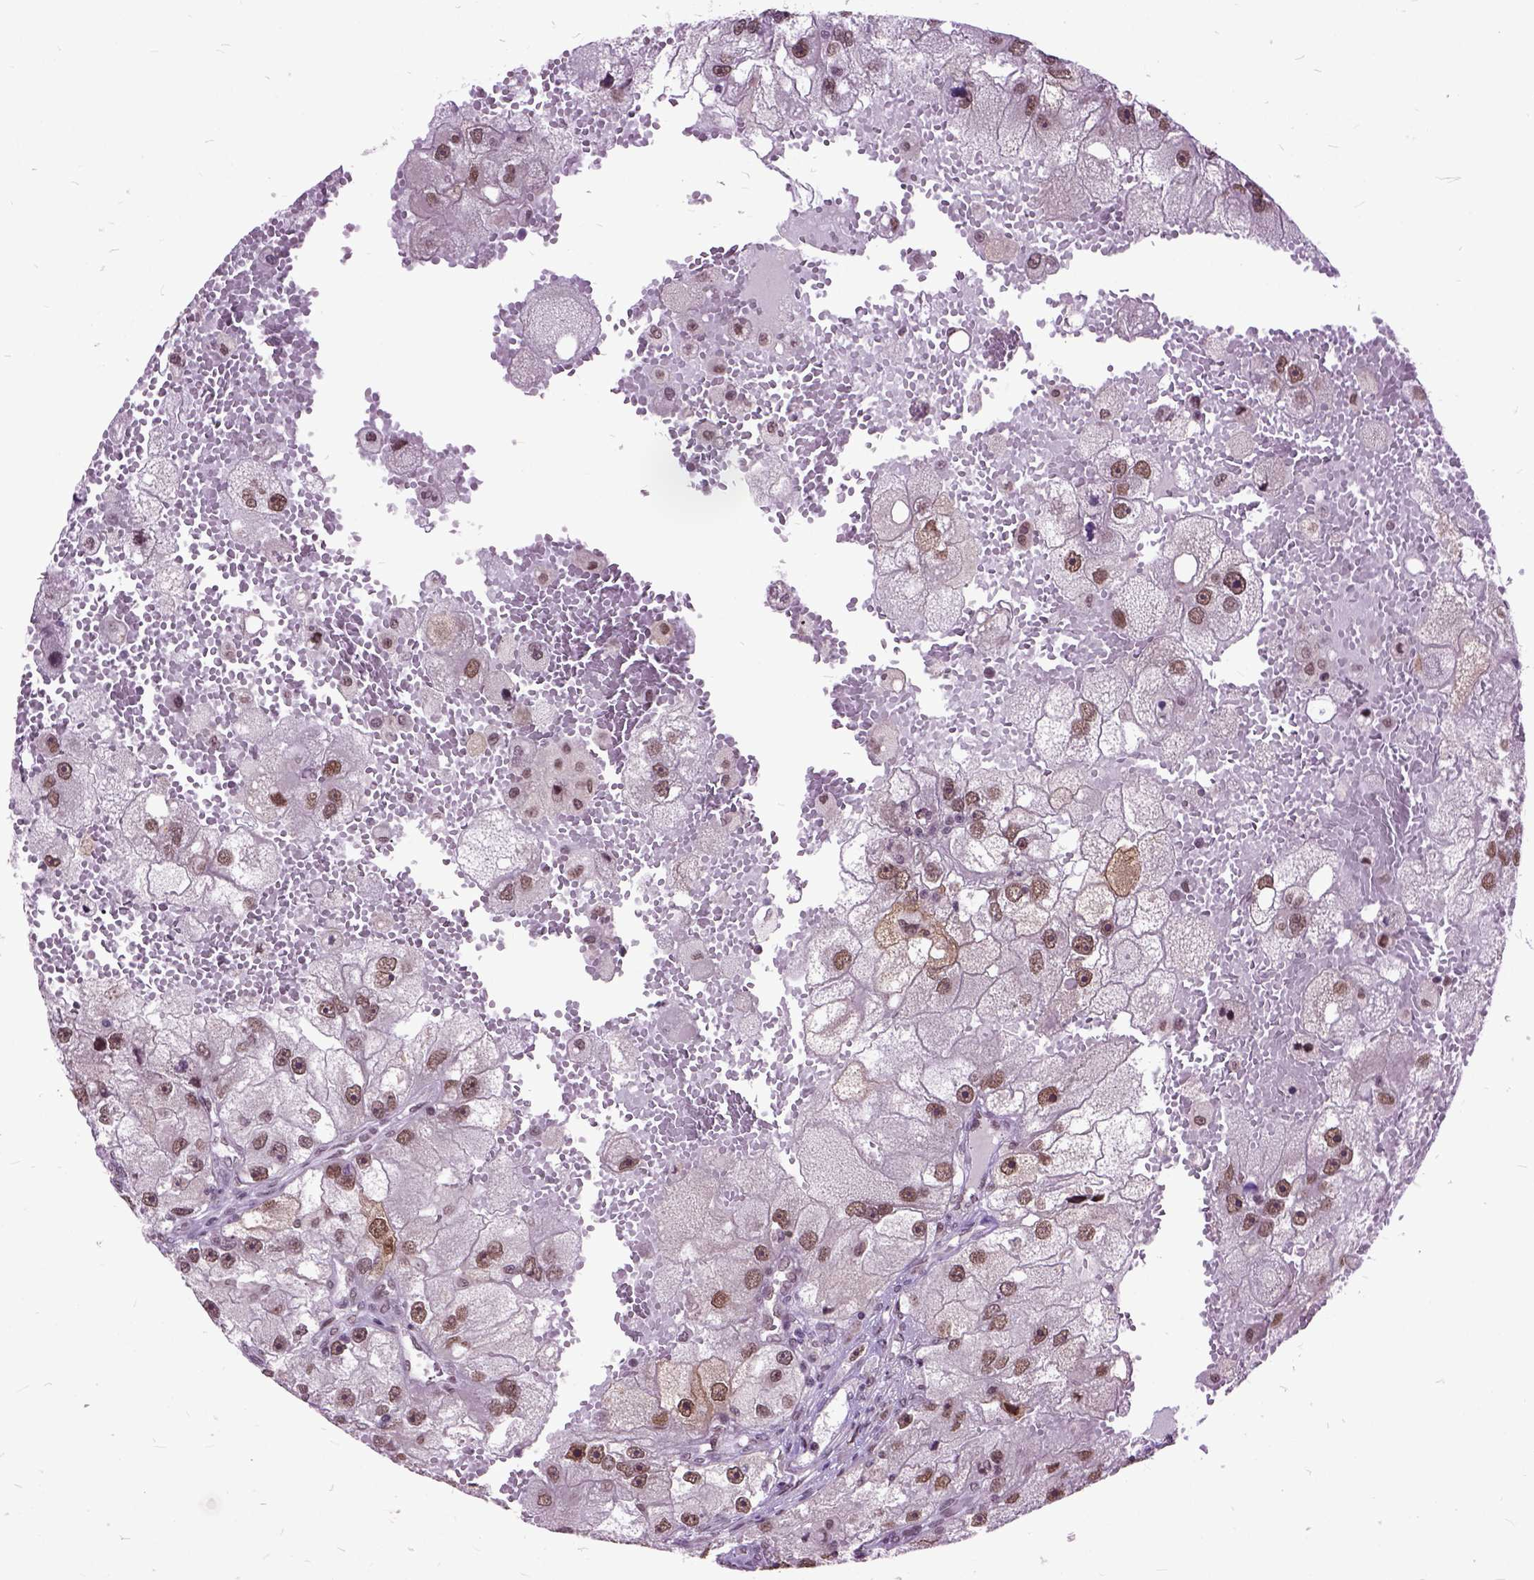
{"staining": {"intensity": "moderate", "quantity": ">75%", "location": "nuclear"}, "tissue": "renal cancer", "cell_type": "Tumor cells", "image_type": "cancer", "snomed": [{"axis": "morphology", "description": "Adenocarcinoma, NOS"}, {"axis": "topography", "description": "Kidney"}], "caption": "Renal cancer stained with a protein marker reveals moderate staining in tumor cells.", "gene": "ORC5", "patient": {"sex": "male", "age": 63}}